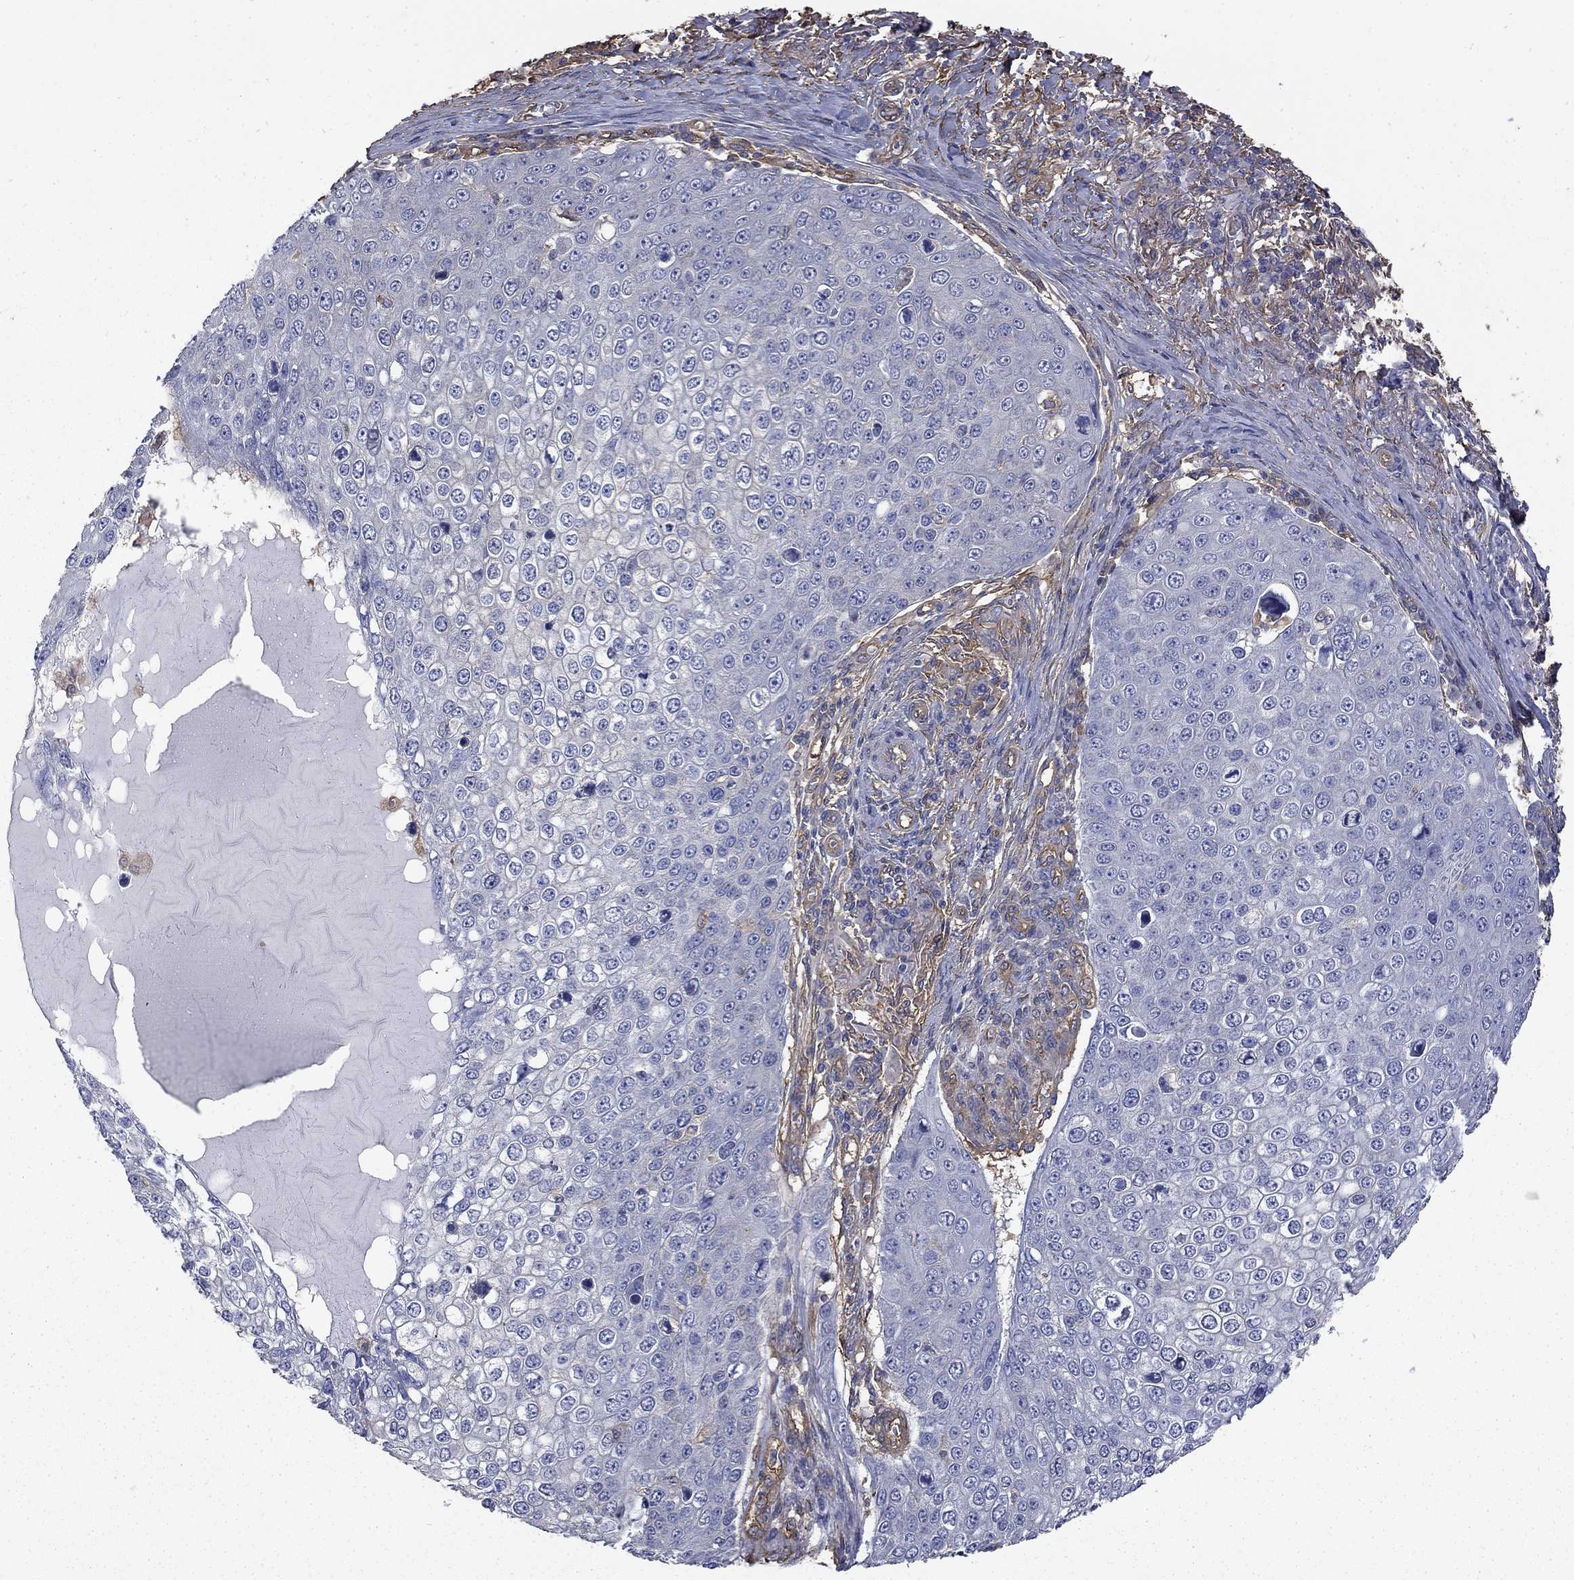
{"staining": {"intensity": "negative", "quantity": "none", "location": "none"}, "tissue": "skin cancer", "cell_type": "Tumor cells", "image_type": "cancer", "snomed": [{"axis": "morphology", "description": "Squamous cell carcinoma, NOS"}, {"axis": "topography", "description": "Skin"}], "caption": "Skin cancer (squamous cell carcinoma) stained for a protein using immunohistochemistry (IHC) demonstrates no positivity tumor cells.", "gene": "DPYSL2", "patient": {"sex": "male", "age": 71}}